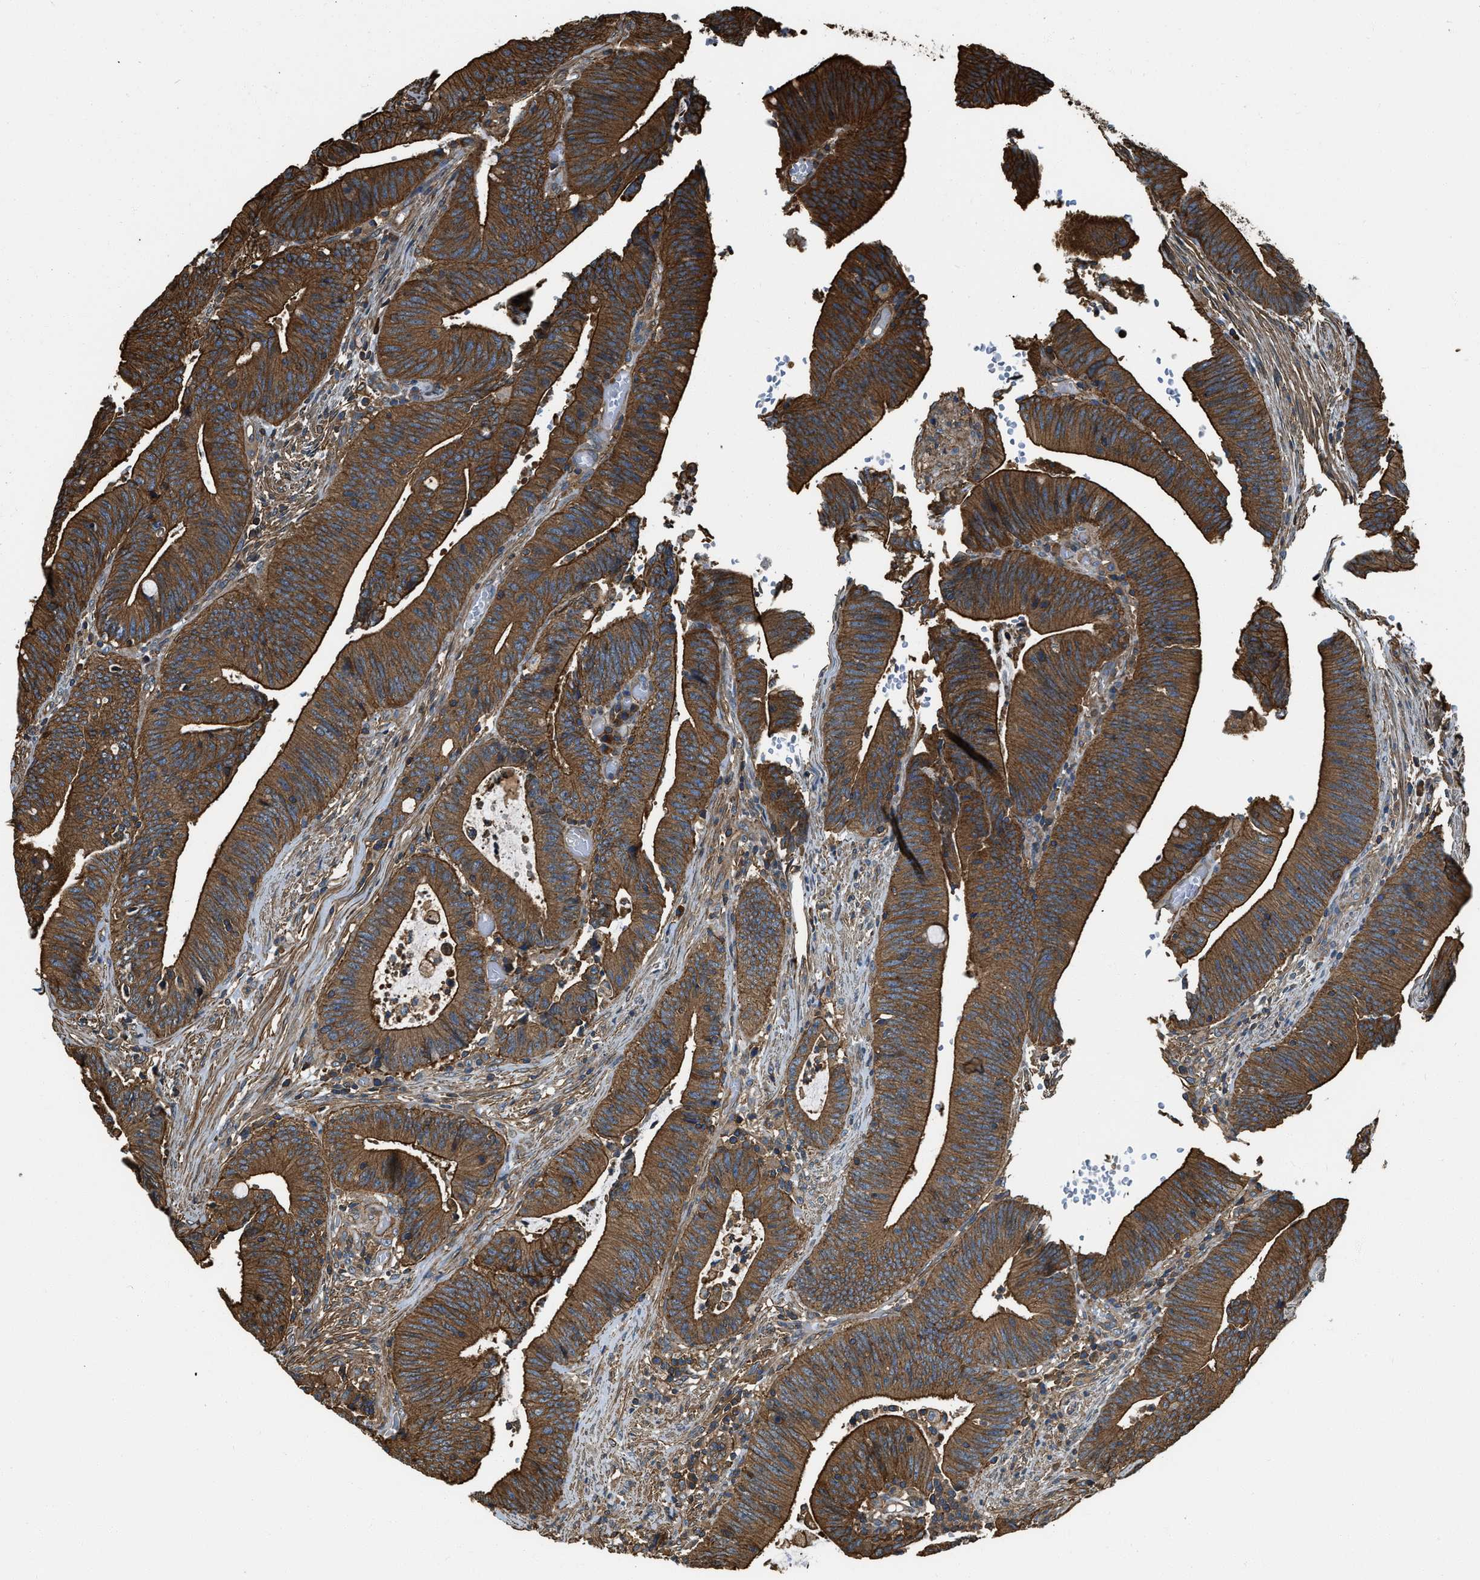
{"staining": {"intensity": "strong", "quantity": ">75%", "location": "cytoplasmic/membranous"}, "tissue": "colorectal cancer", "cell_type": "Tumor cells", "image_type": "cancer", "snomed": [{"axis": "morphology", "description": "Normal tissue, NOS"}, {"axis": "morphology", "description": "Adenocarcinoma, NOS"}, {"axis": "topography", "description": "Rectum"}], "caption": "Colorectal cancer (adenocarcinoma) tissue shows strong cytoplasmic/membranous expression in approximately >75% of tumor cells, visualized by immunohistochemistry.", "gene": "YARS1", "patient": {"sex": "female", "age": 66}}